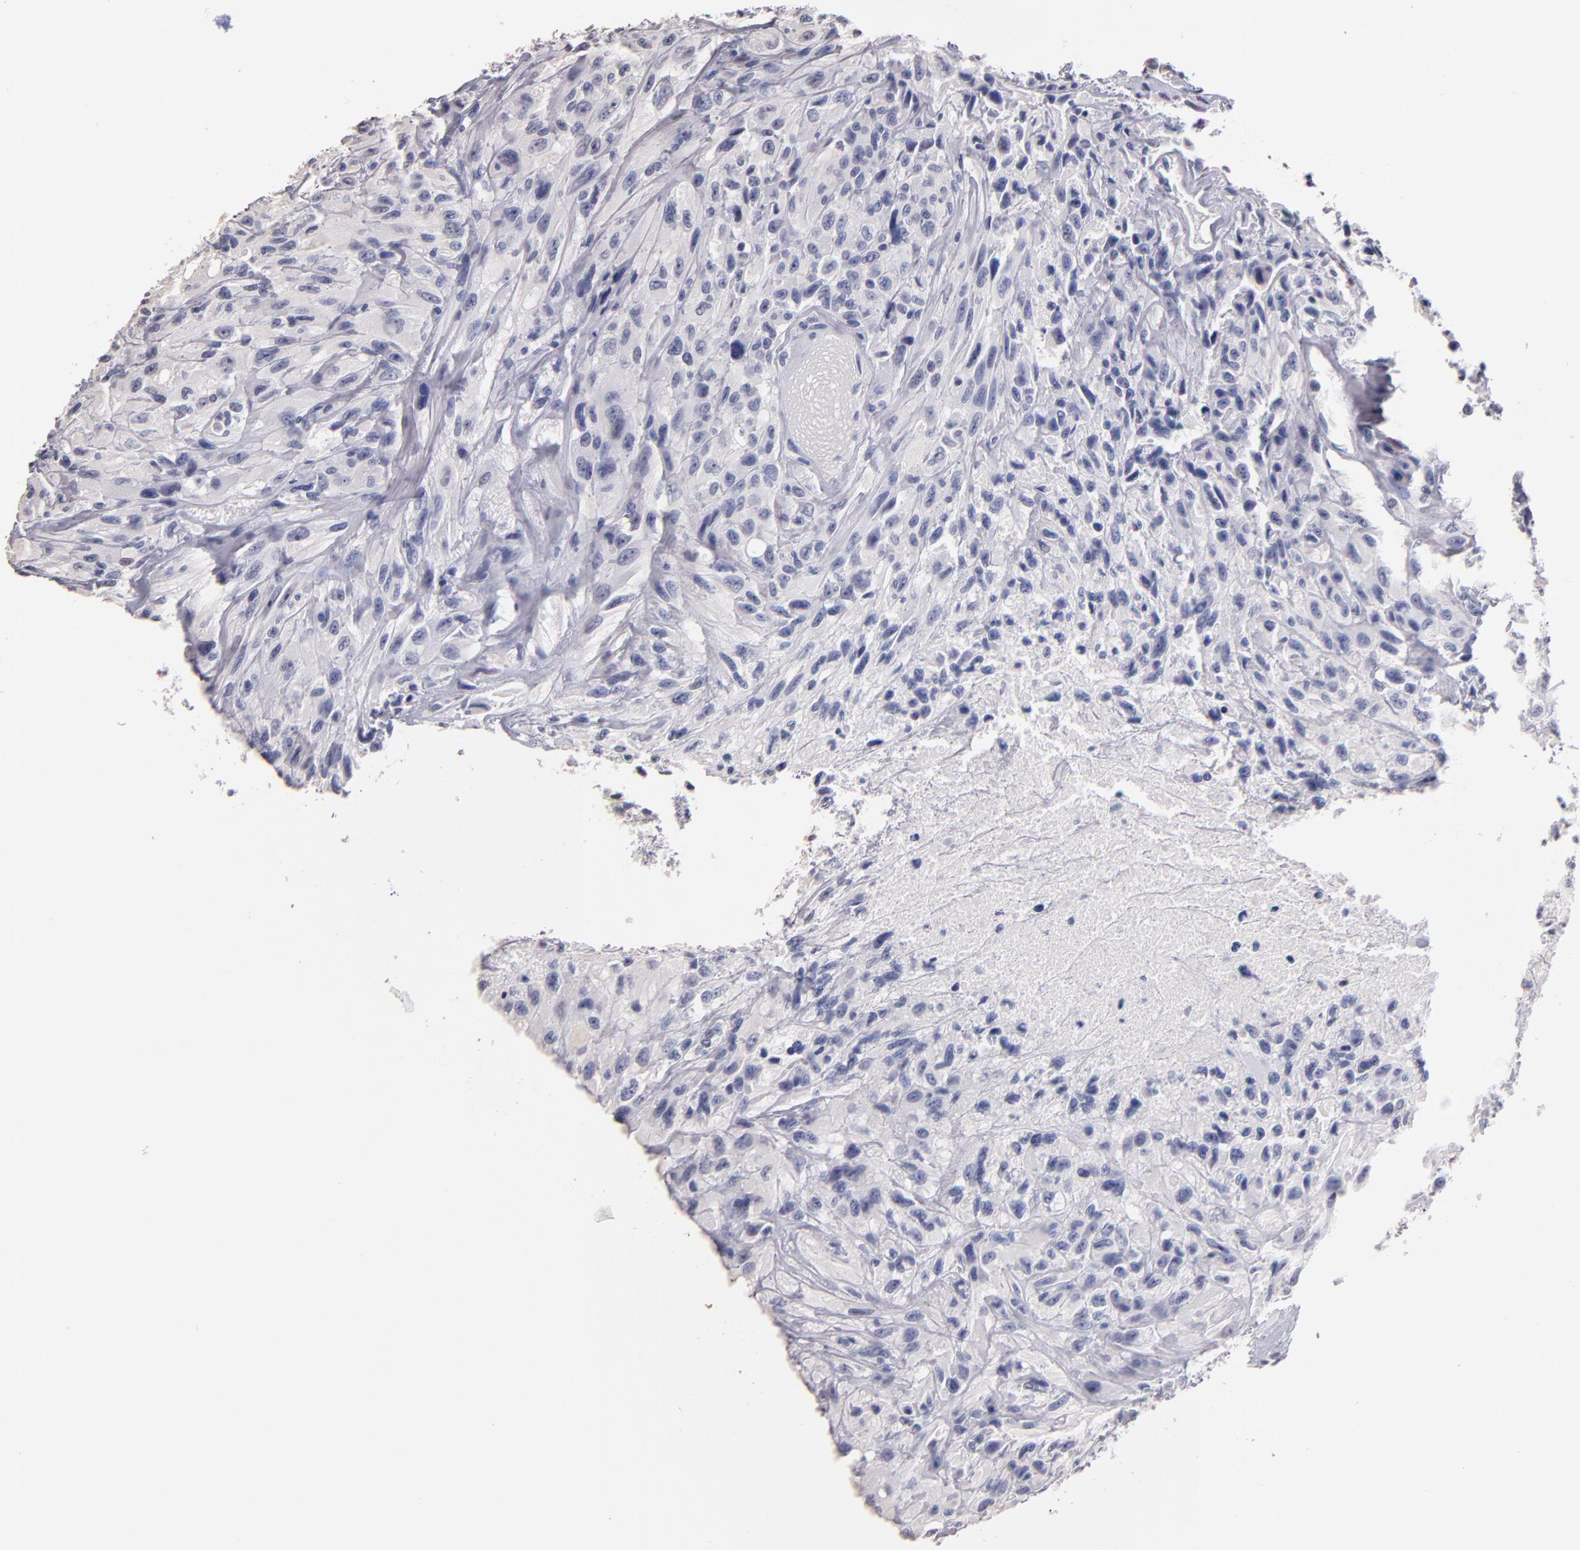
{"staining": {"intensity": "negative", "quantity": "none", "location": "none"}, "tissue": "glioma", "cell_type": "Tumor cells", "image_type": "cancer", "snomed": [{"axis": "morphology", "description": "Glioma, malignant, High grade"}, {"axis": "topography", "description": "Brain"}], "caption": "This is an immunohistochemistry micrograph of human malignant glioma (high-grade). There is no positivity in tumor cells.", "gene": "SOX10", "patient": {"sex": "male", "age": 48}}